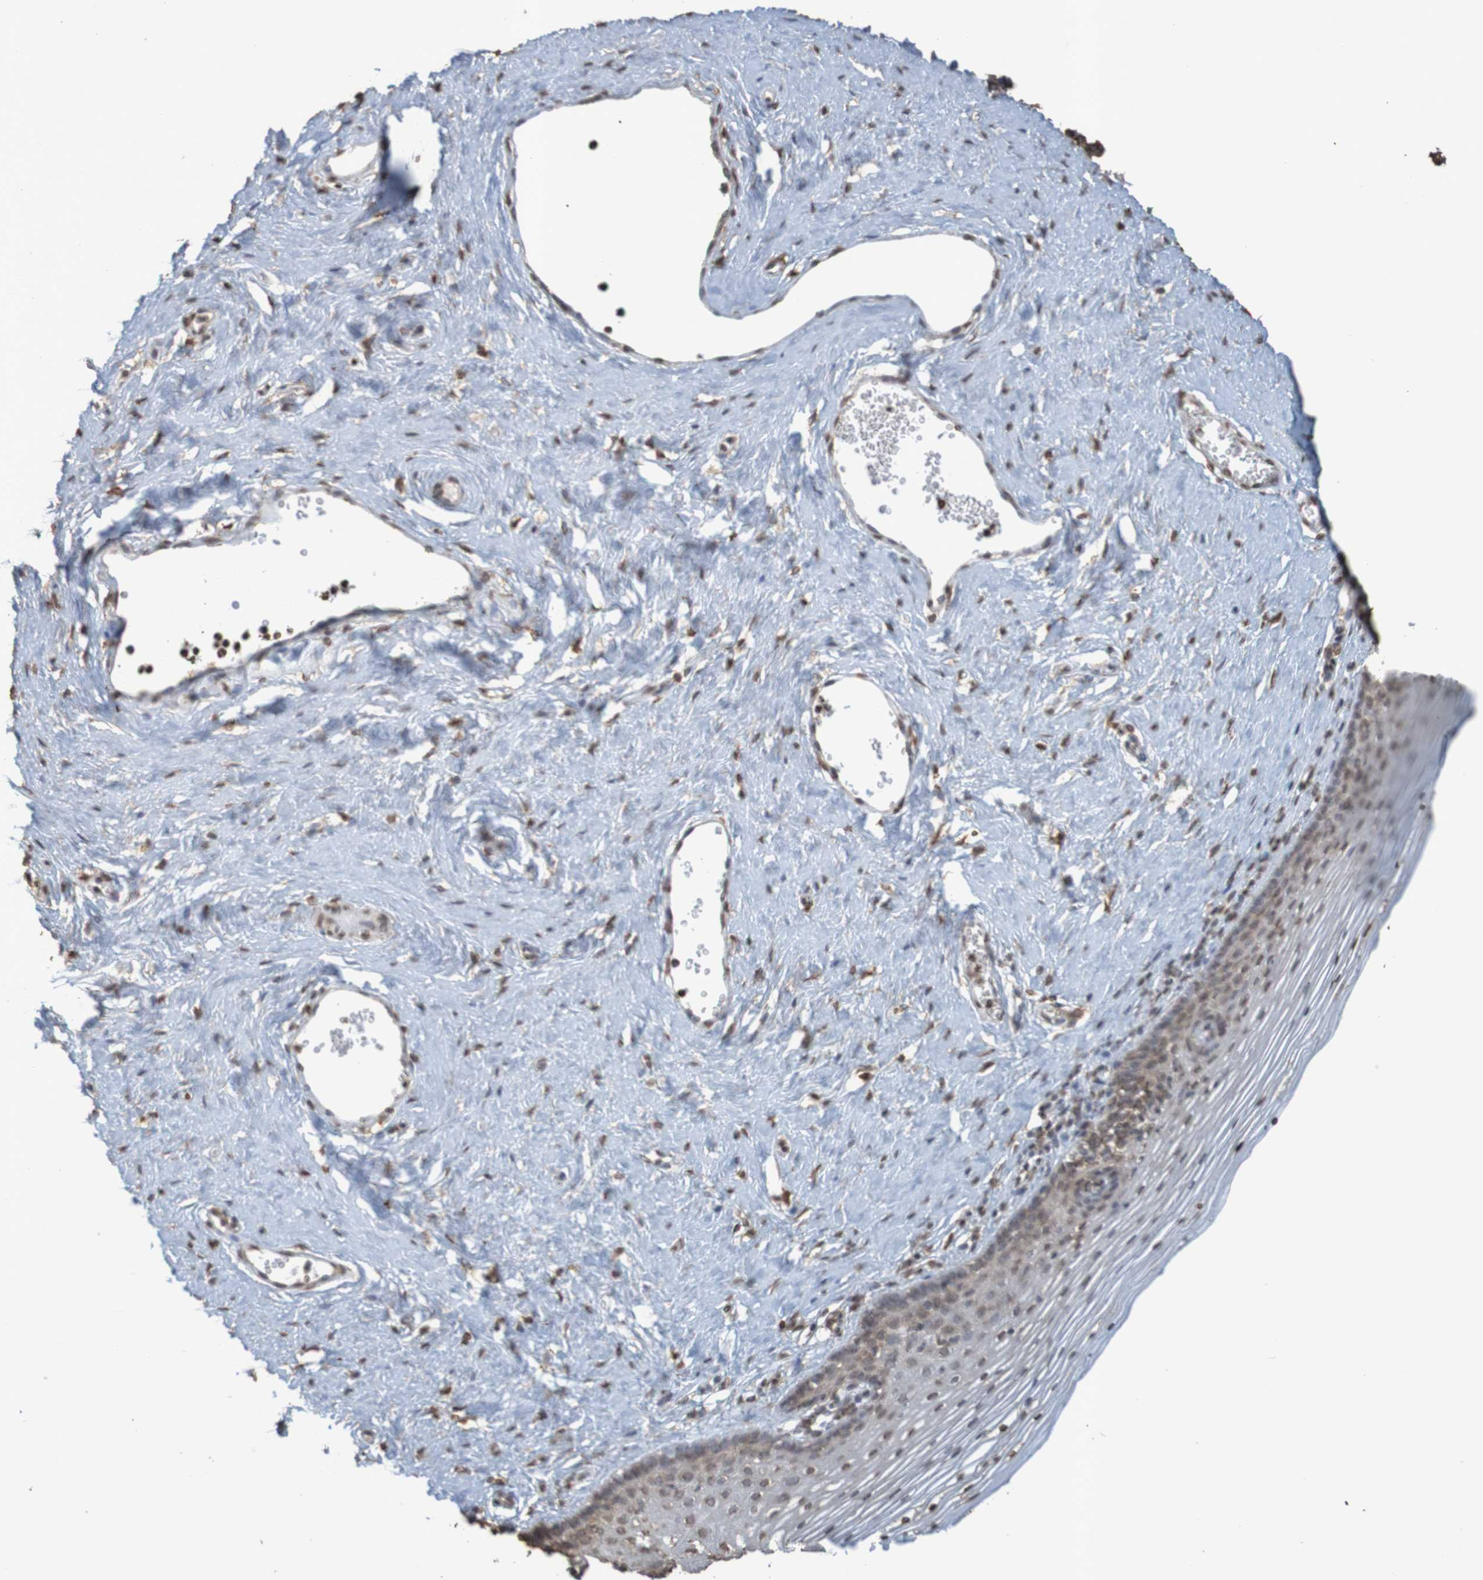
{"staining": {"intensity": "weak", "quantity": "25%-75%", "location": "cytoplasmic/membranous,nuclear"}, "tissue": "vagina", "cell_type": "Squamous epithelial cells", "image_type": "normal", "snomed": [{"axis": "morphology", "description": "Normal tissue, NOS"}, {"axis": "topography", "description": "Vagina"}], "caption": "Immunohistochemical staining of normal vagina reveals weak cytoplasmic/membranous,nuclear protein positivity in approximately 25%-75% of squamous epithelial cells.", "gene": "GFI1", "patient": {"sex": "female", "age": 32}}